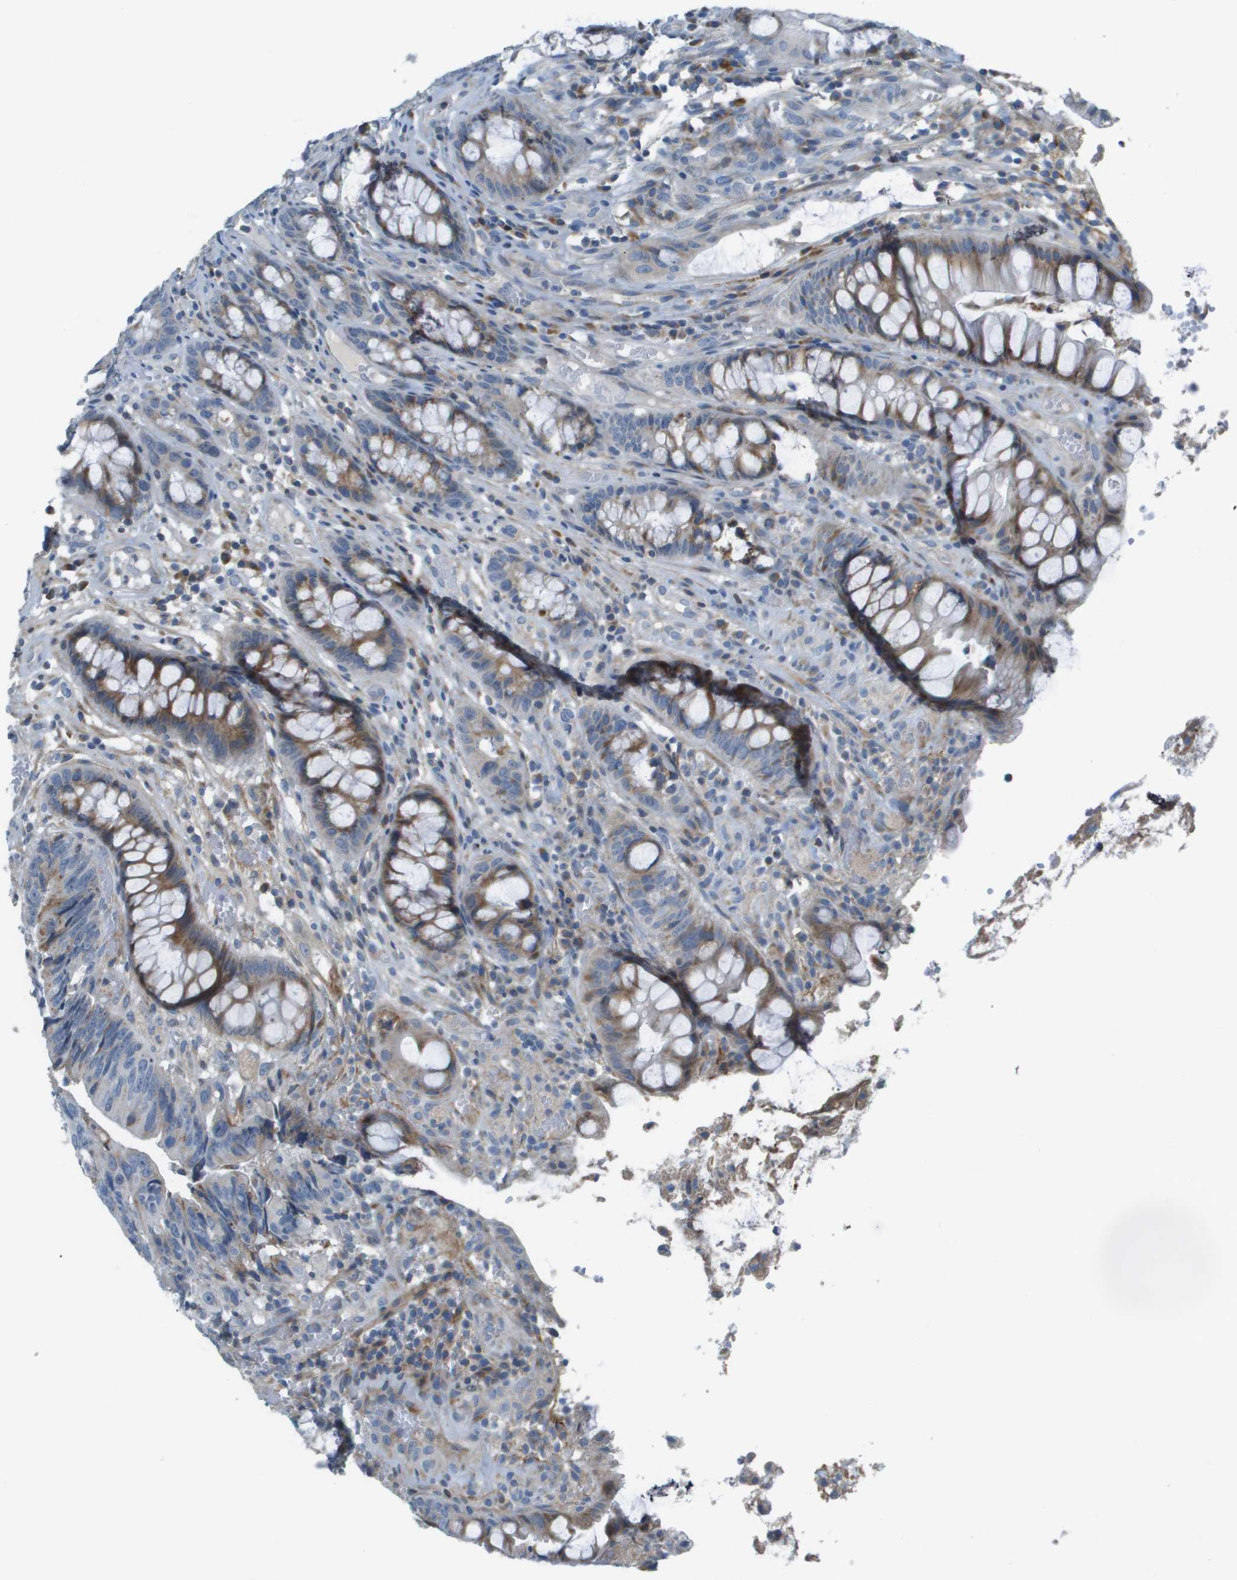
{"staining": {"intensity": "moderate", "quantity": ">75%", "location": "cytoplasmic/membranous"}, "tissue": "colorectal cancer", "cell_type": "Tumor cells", "image_type": "cancer", "snomed": [{"axis": "morphology", "description": "Adenocarcinoma, NOS"}, {"axis": "topography", "description": "Colon"}], "caption": "This photomicrograph displays immunohistochemistry staining of adenocarcinoma (colorectal), with medium moderate cytoplasmic/membranous staining in about >75% of tumor cells.", "gene": "GALNT6", "patient": {"sex": "female", "age": 57}}